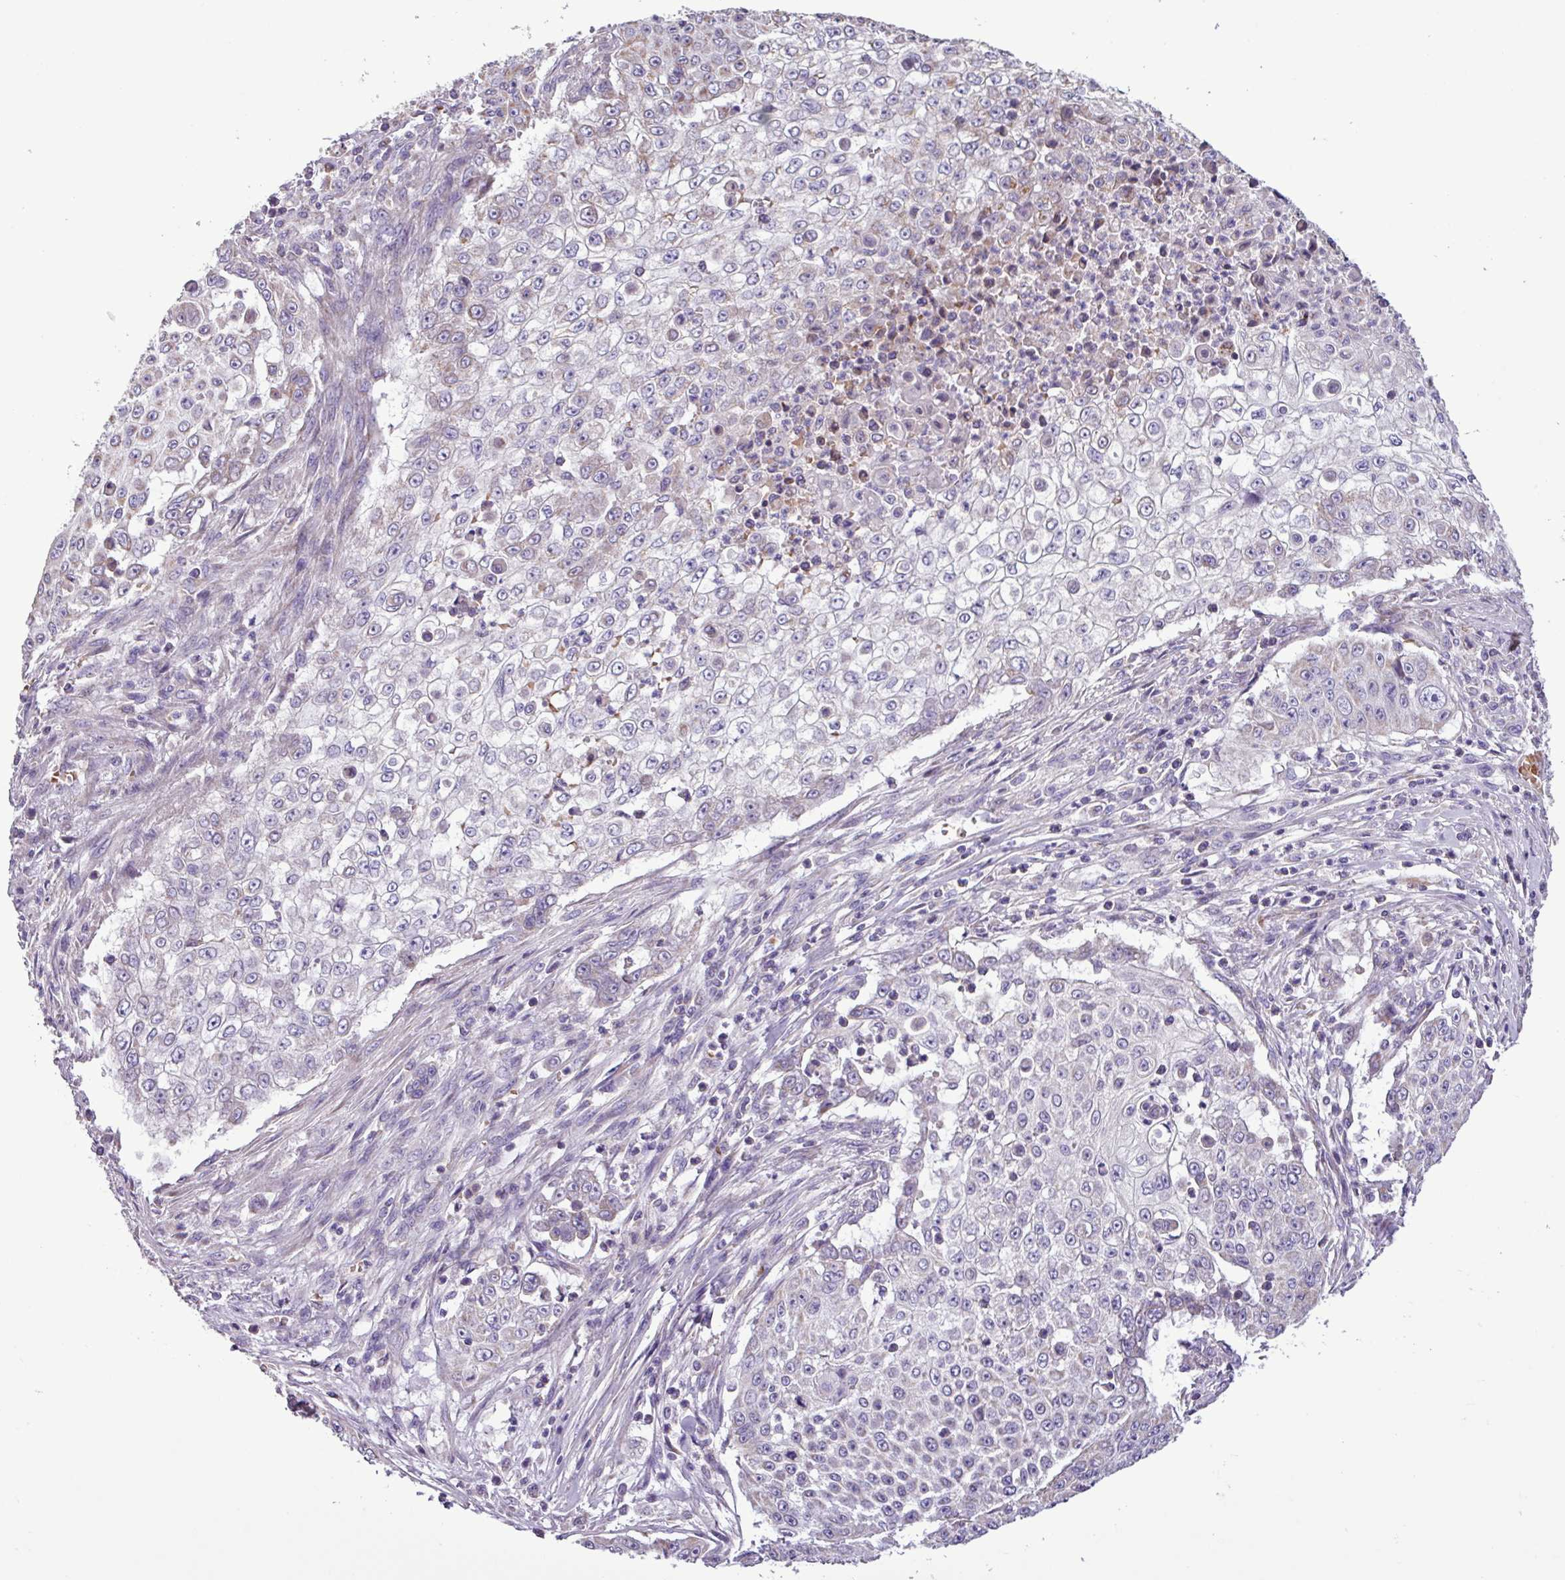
{"staining": {"intensity": "weak", "quantity": "<25%", "location": "cytoplasmic/membranous"}, "tissue": "skin cancer", "cell_type": "Tumor cells", "image_type": "cancer", "snomed": [{"axis": "morphology", "description": "Squamous cell carcinoma, NOS"}, {"axis": "topography", "description": "Skin"}], "caption": "The immunohistochemistry micrograph has no significant staining in tumor cells of skin cancer (squamous cell carcinoma) tissue. (Stains: DAB immunohistochemistry with hematoxylin counter stain, Microscopy: brightfield microscopy at high magnification).", "gene": "FAM183A", "patient": {"sex": "male", "age": 24}}